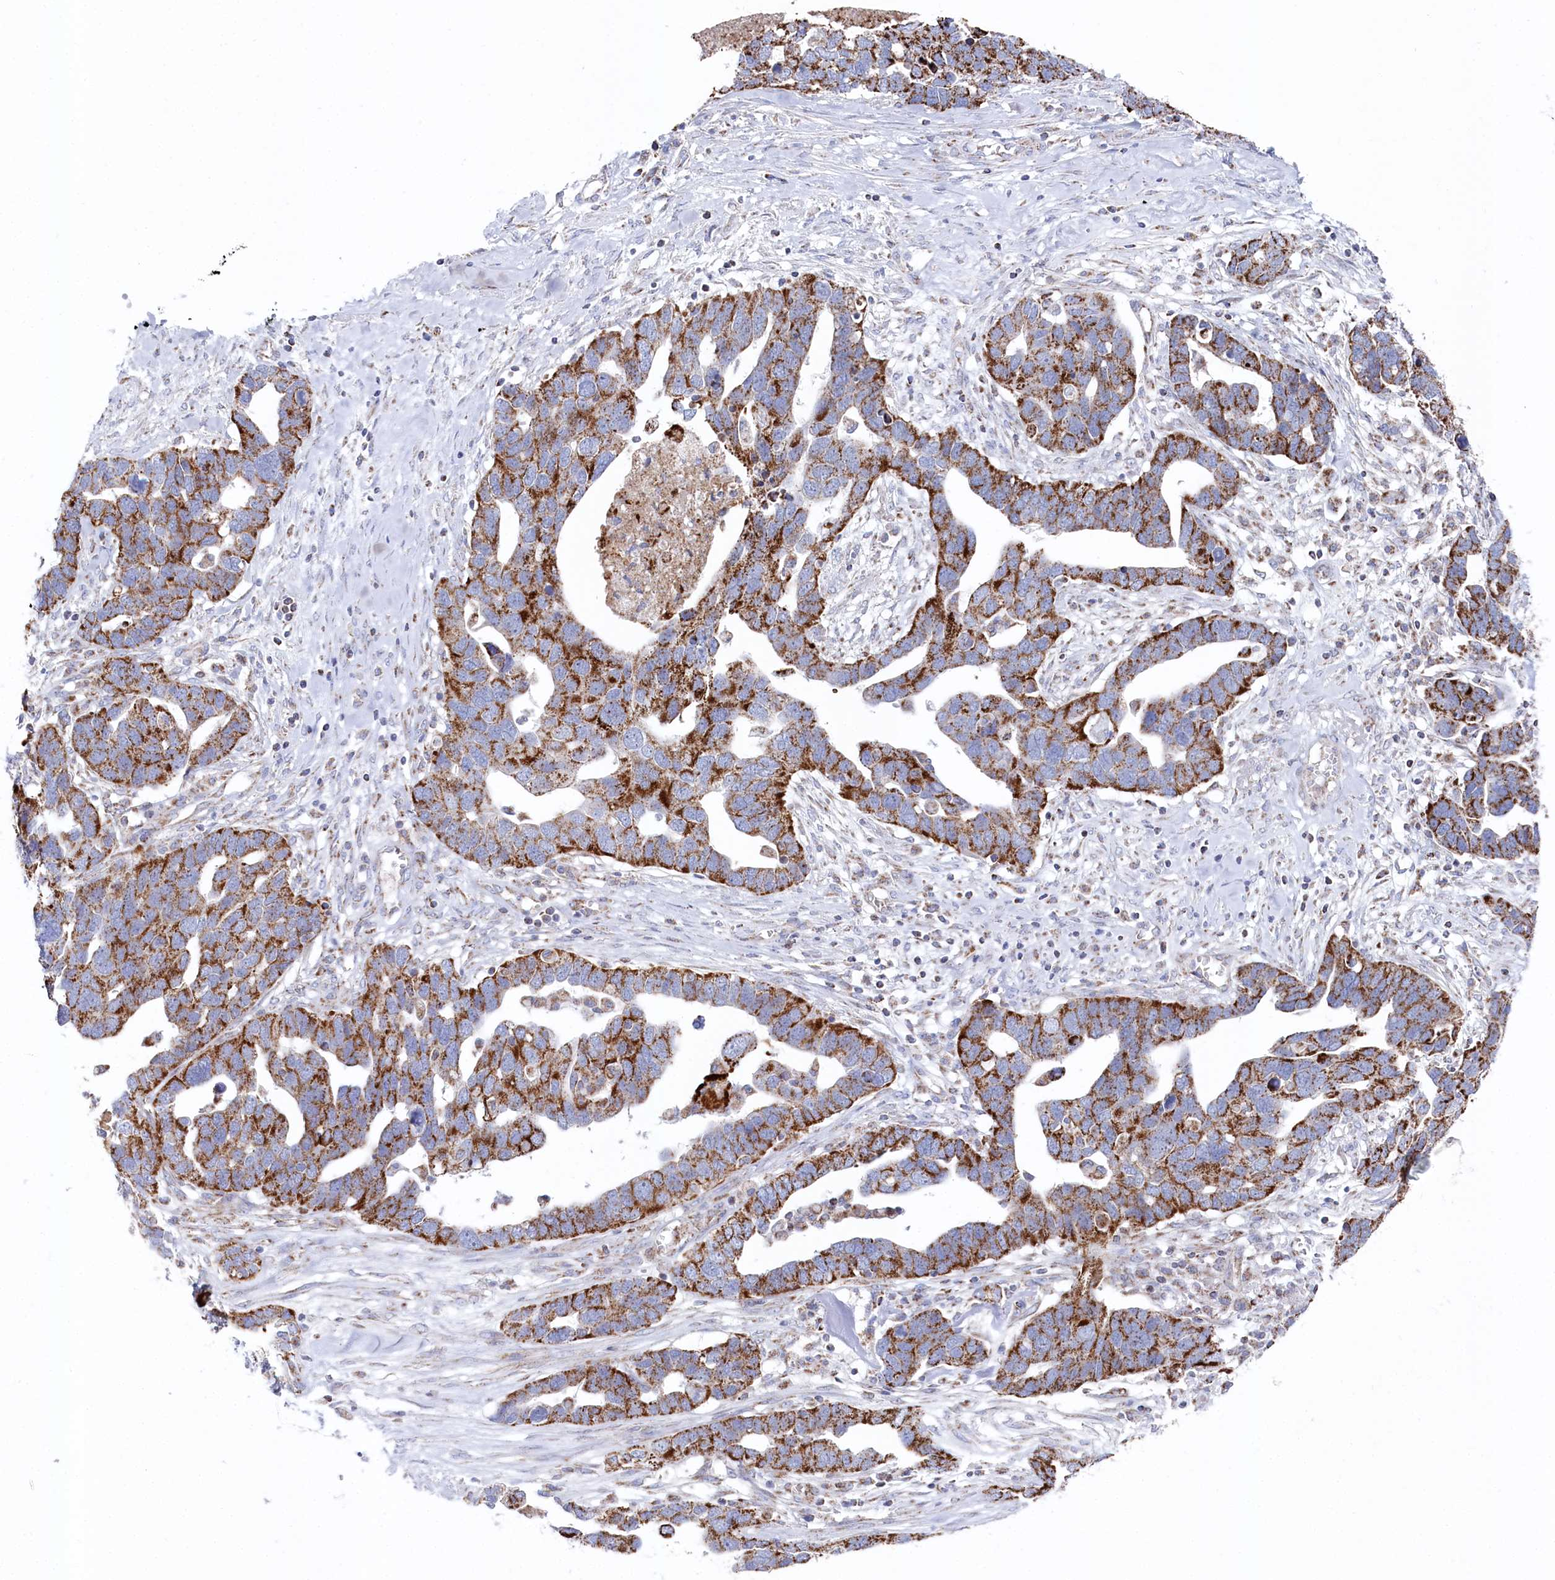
{"staining": {"intensity": "strong", "quantity": ">75%", "location": "cytoplasmic/membranous"}, "tissue": "ovarian cancer", "cell_type": "Tumor cells", "image_type": "cancer", "snomed": [{"axis": "morphology", "description": "Cystadenocarcinoma, serous, NOS"}, {"axis": "topography", "description": "Ovary"}], "caption": "Immunohistochemistry (DAB) staining of human ovarian cancer (serous cystadenocarcinoma) demonstrates strong cytoplasmic/membranous protein staining in about >75% of tumor cells.", "gene": "GLS2", "patient": {"sex": "female", "age": 54}}